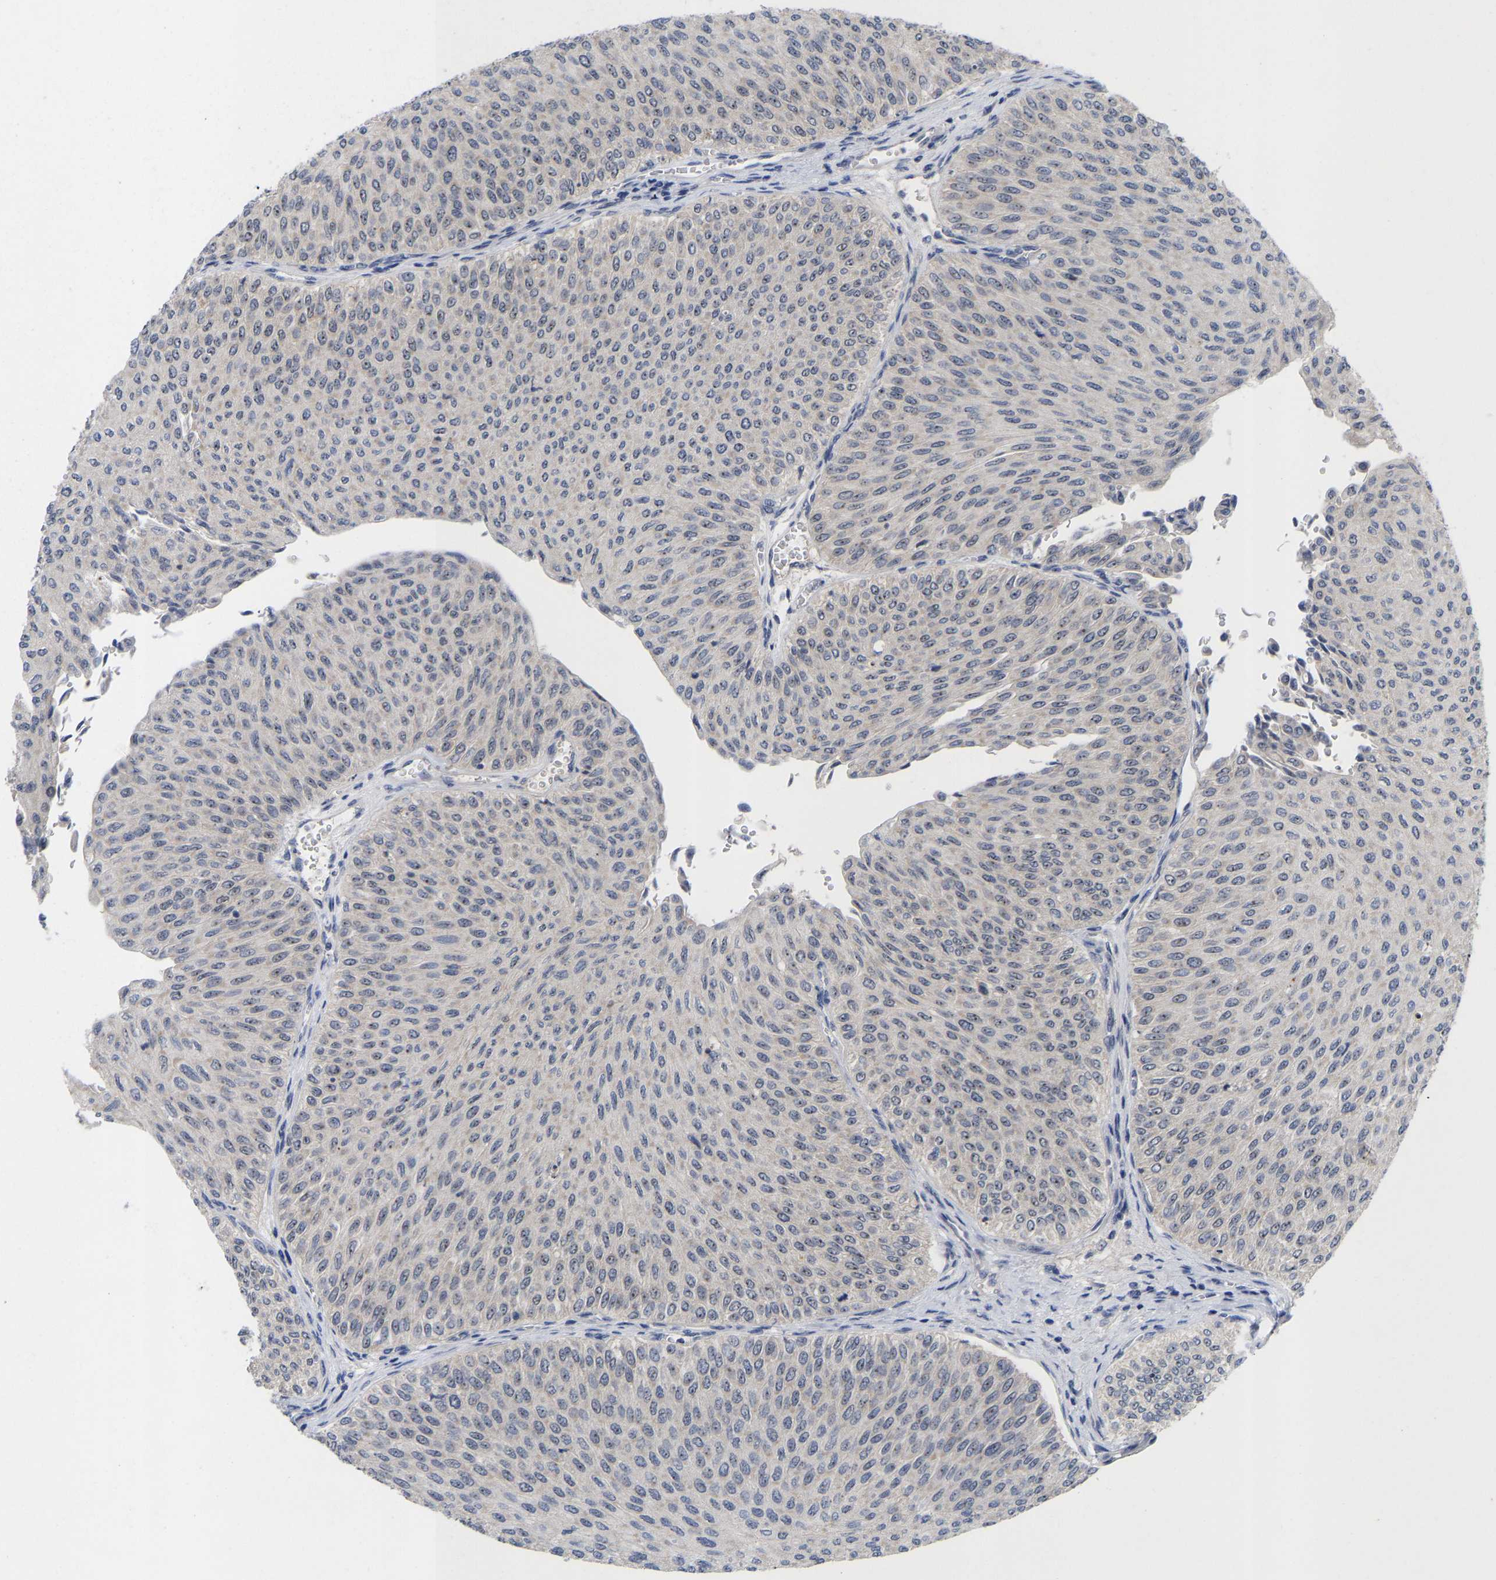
{"staining": {"intensity": "negative", "quantity": "none", "location": "none"}, "tissue": "urothelial cancer", "cell_type": "Tumor cells", "image_type": "cancer", "snomed": [{"axis": "morphology", "description": "Urothelial carcinoma, Low grade"}, {"axis": "topography", "description": "Urinary bladder"}], "caption": "An immunohistochemistry micrograph of urothelial cancer is shown. There is no staining in tumor cells of urothelial cancer. (Immunohistochemistry, brightfield microscopy, high magnification).", "gene": "NLE1", "patient": {"sex": "male", "age": 78}}